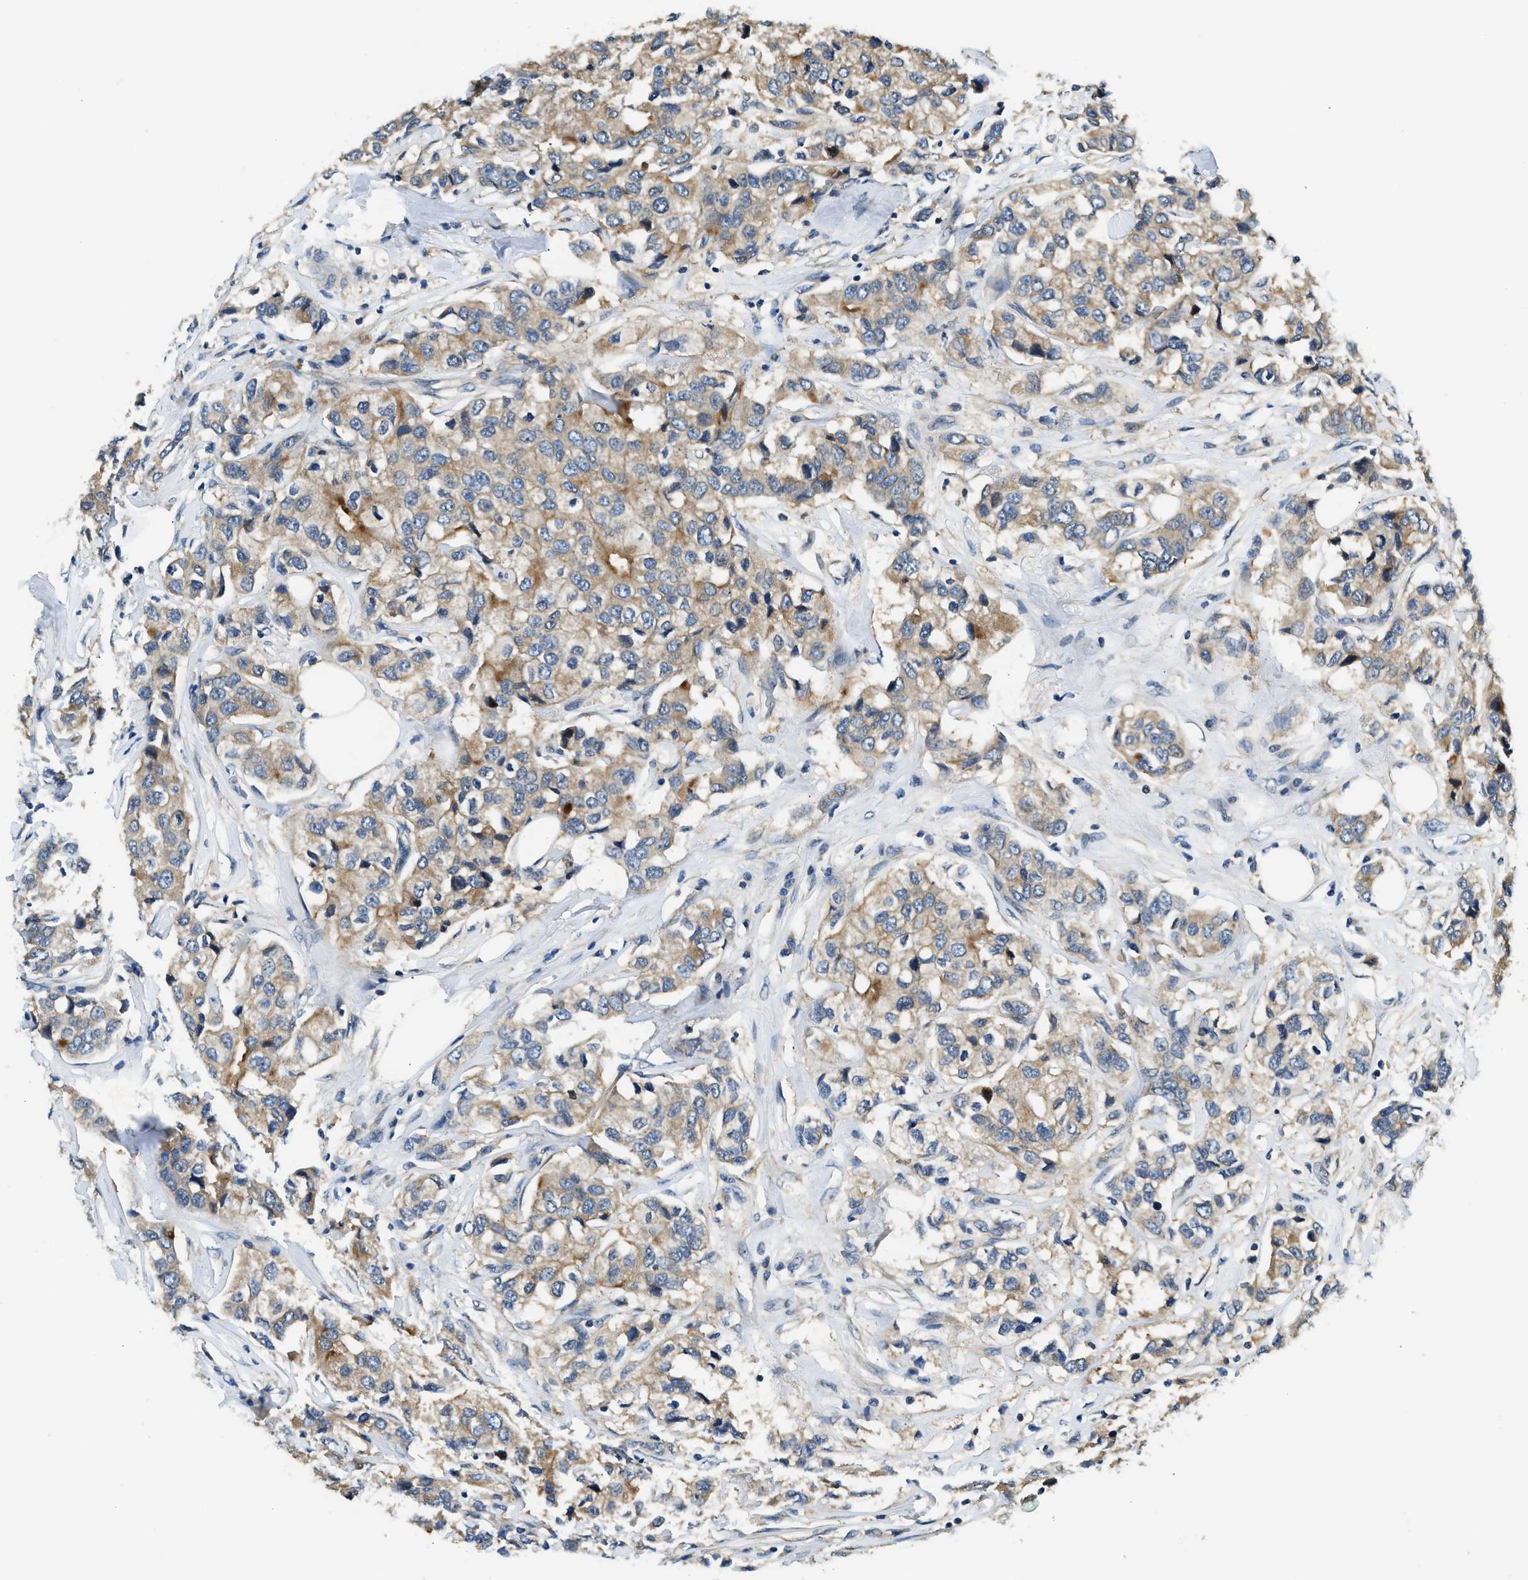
{"staining": {"intensity": "moderate", "quantity": ">75%", "location": "cytoplasmic/membranous"}, "tissue": "breast cancer", "cell_type": "Tumor cells", "image_type": "cancer", "snomed": [{"axis": "morphology", "description": "Duct carcinoma"}, {"axis": "topography", "description": "Breast"}], "caption": "Approximately >75% of tumor cells in breast cancer show moderate cytoplasmic/membranous protein expression as visualized by brown immunohistochemical staining.", "gene": "IL3RA", "patient": {"sex": "female", "age": 80}}